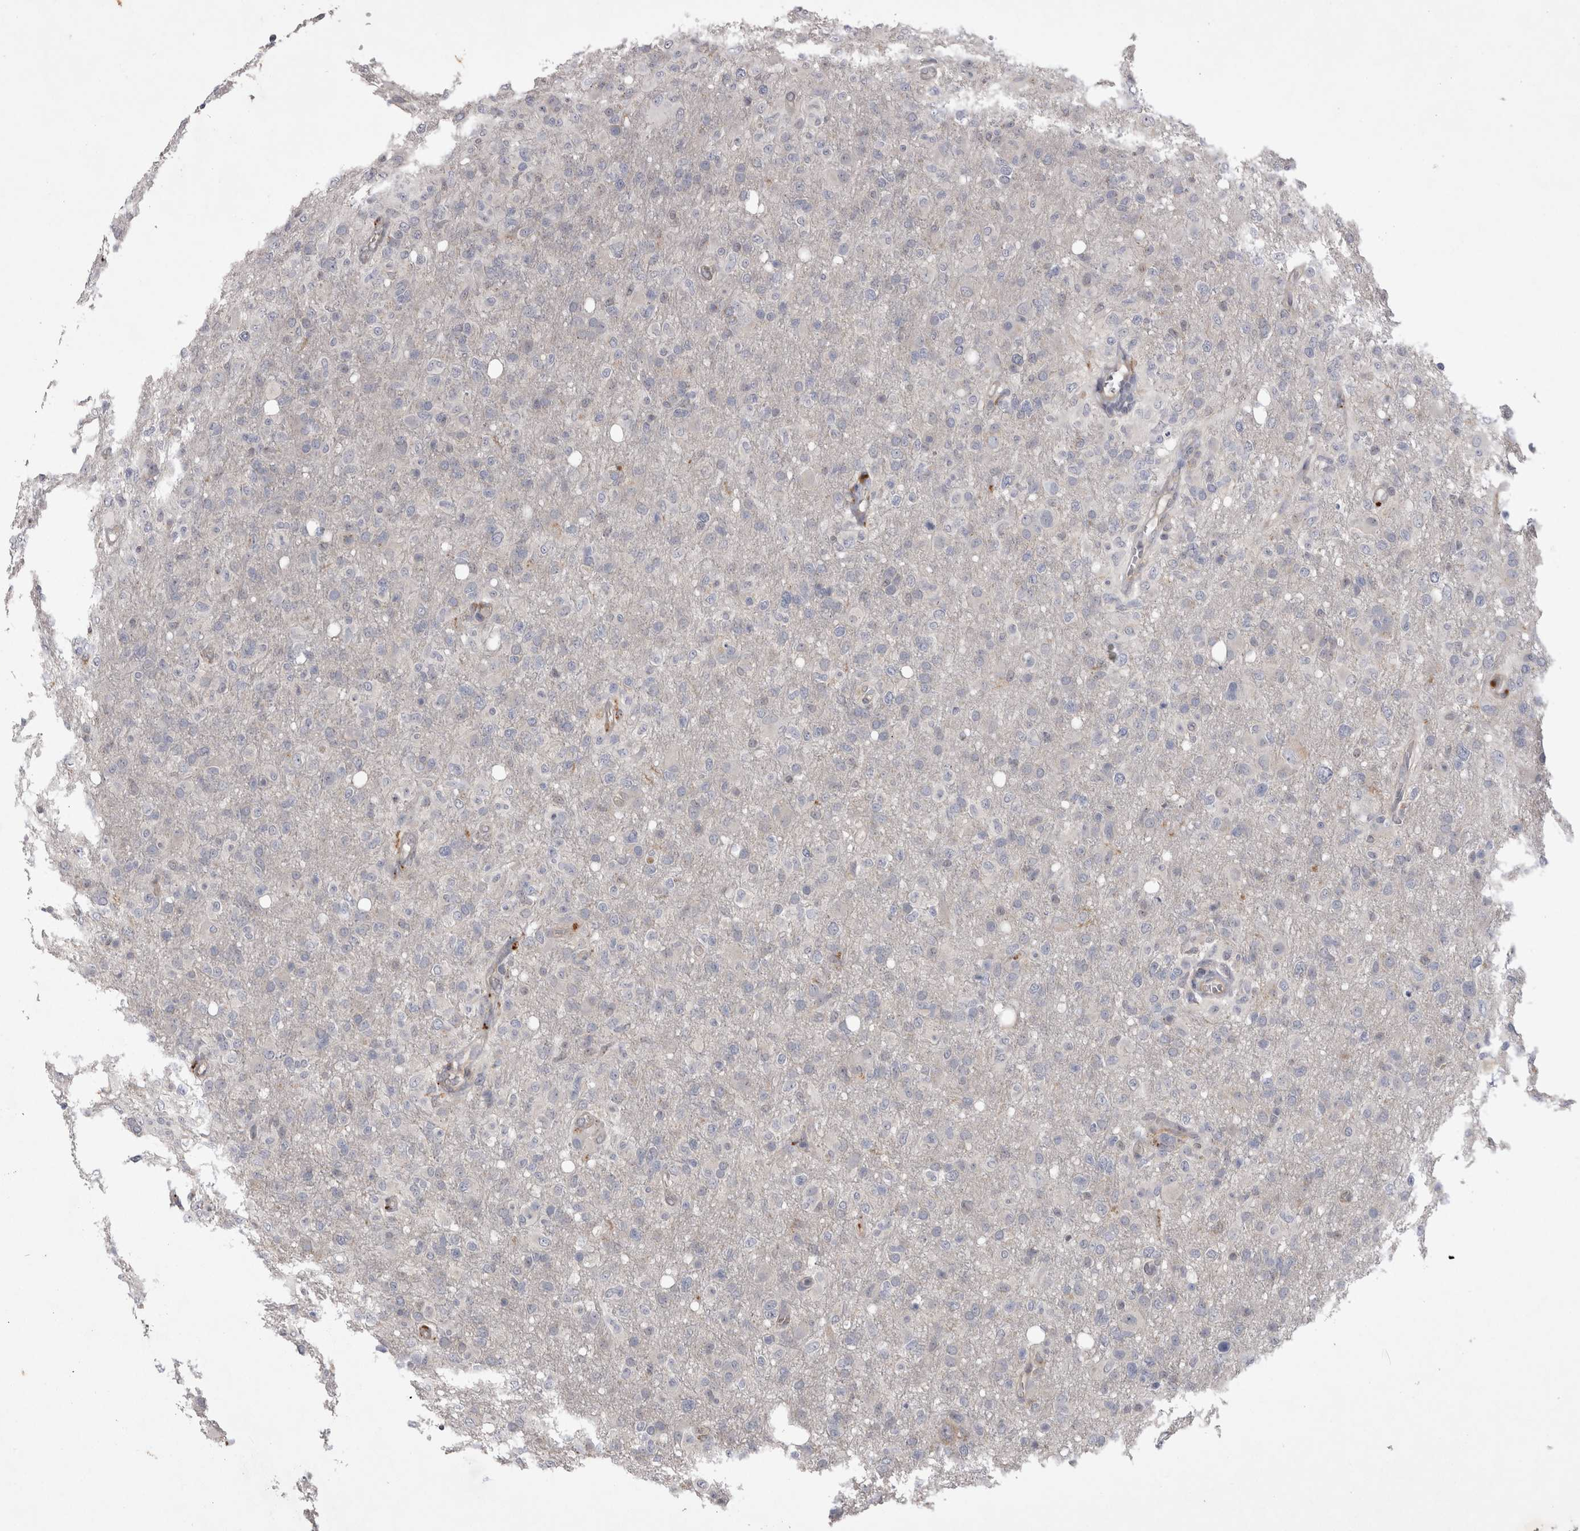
{"staining": {"intensity": "negative", "quantity": "none", "location": "none"}, "tissue": "glioma", "cell_type": "Tumor cells", "image_type": "cancer", "snomed": [{"axis": "morphology", "description": "Glioma, malignant, High grade"}, {"axis": "topography", "description": "Brain"}], "caption": "Immunohistochemistry (IHC) photomicrograph of human glioma stained for a protein (brown), which shows no staining in tumor cells.", "gene": "CTBS", "patient": {"sex": "female", "age": 57}}